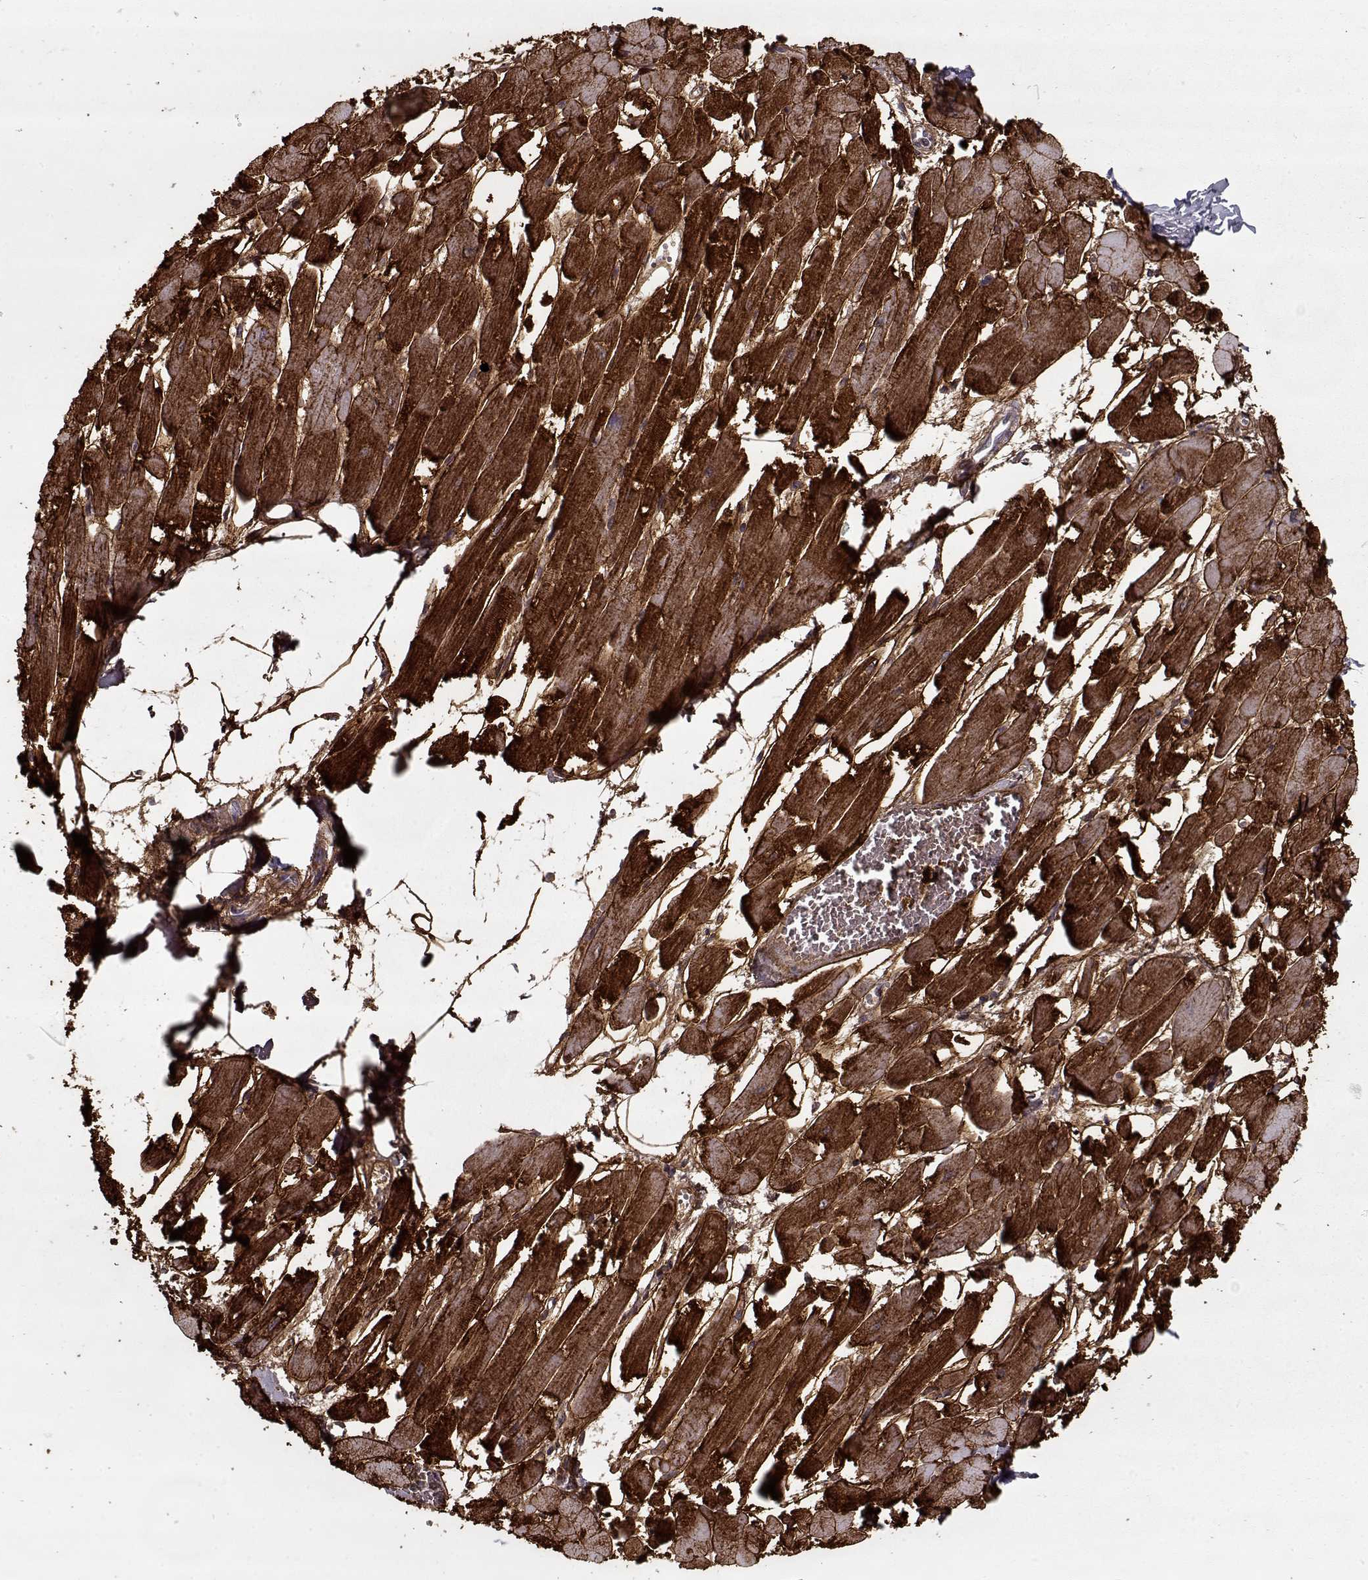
{"staining": {"intensity": "strong", "quantity": ">75%", "location": "cytoplasmic/membranous"}, "tissue": "heart muscle", "cell_type": "Cardiomyocytes", "image_type": "normal", "snomed": [{"axis": "morphology", "description": "Normal tissue, NOS"}, {"axis": "topography", "description": "Heart"}], "caption": "Human heart muscle stained for a protein (brown) demonstrates strong cytoplasmic/membranous positive staining in about >75% of cardiomyocytes.", "gene": "LAMA2", "patient": {"sex": "female", "age": 52}}